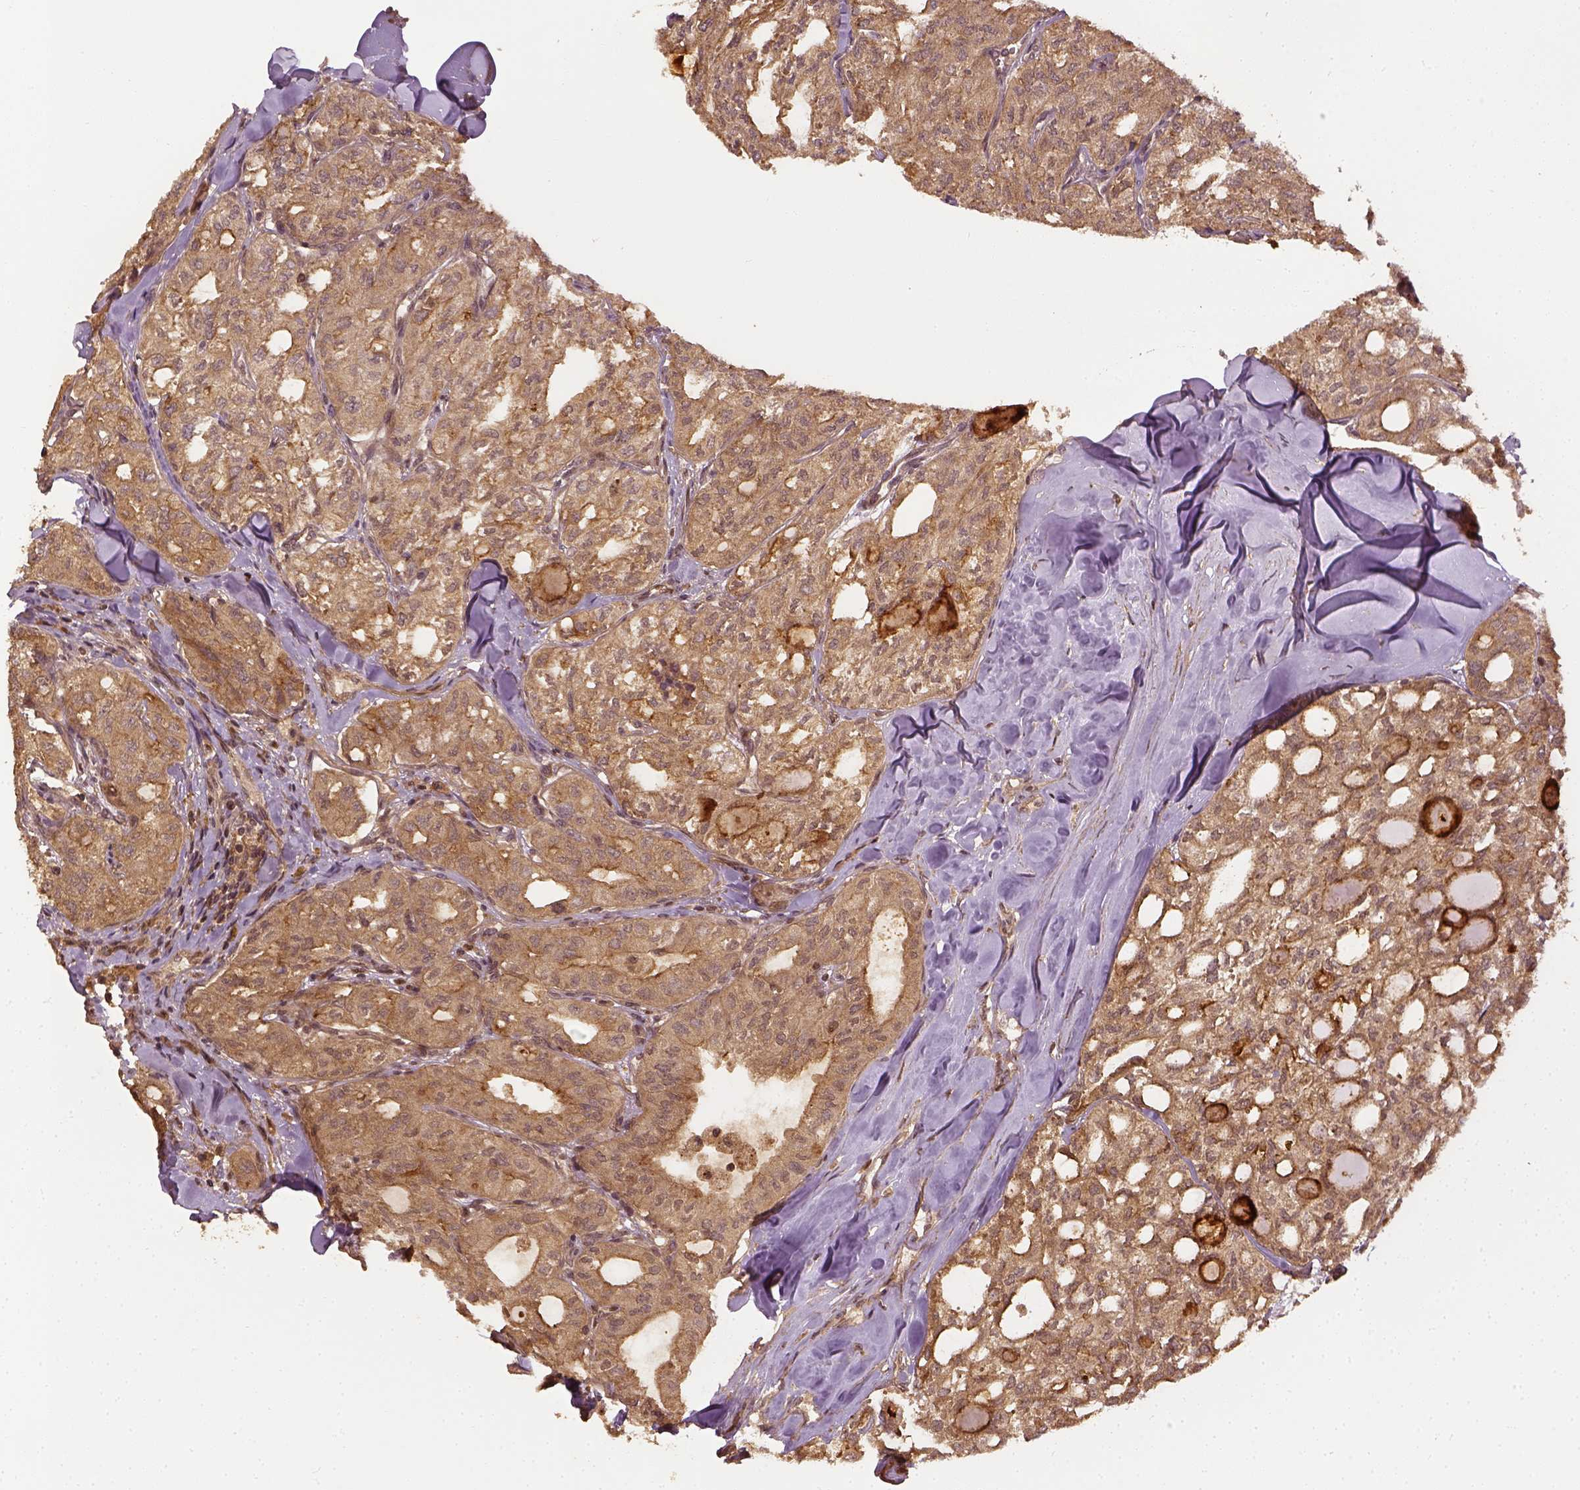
{"staining": {"intensity": "moderate", "quantity": ">75%", "location": "cytoplasmic/membranous"}, "tissue": "thyroid cancer", "cell_type": "Tumor cells", "image_type": "cancer", "snomed": [{"axis": "morphology", "description": "Follicular adenoma carcinoma, NOS"}, {"axis": "topography", "description": "Thyroid gland"}], "caption": "IHC (DAB) staining of human thyroid cancer (follicular adenoma carcinoma) displays moderate cytoplasmic/membranous protein positivity in about >75% of tumor cells. Nuclei are stained in blue.", "gene": "VEGFA", "patient": {"sex": "male", "age": 75}}